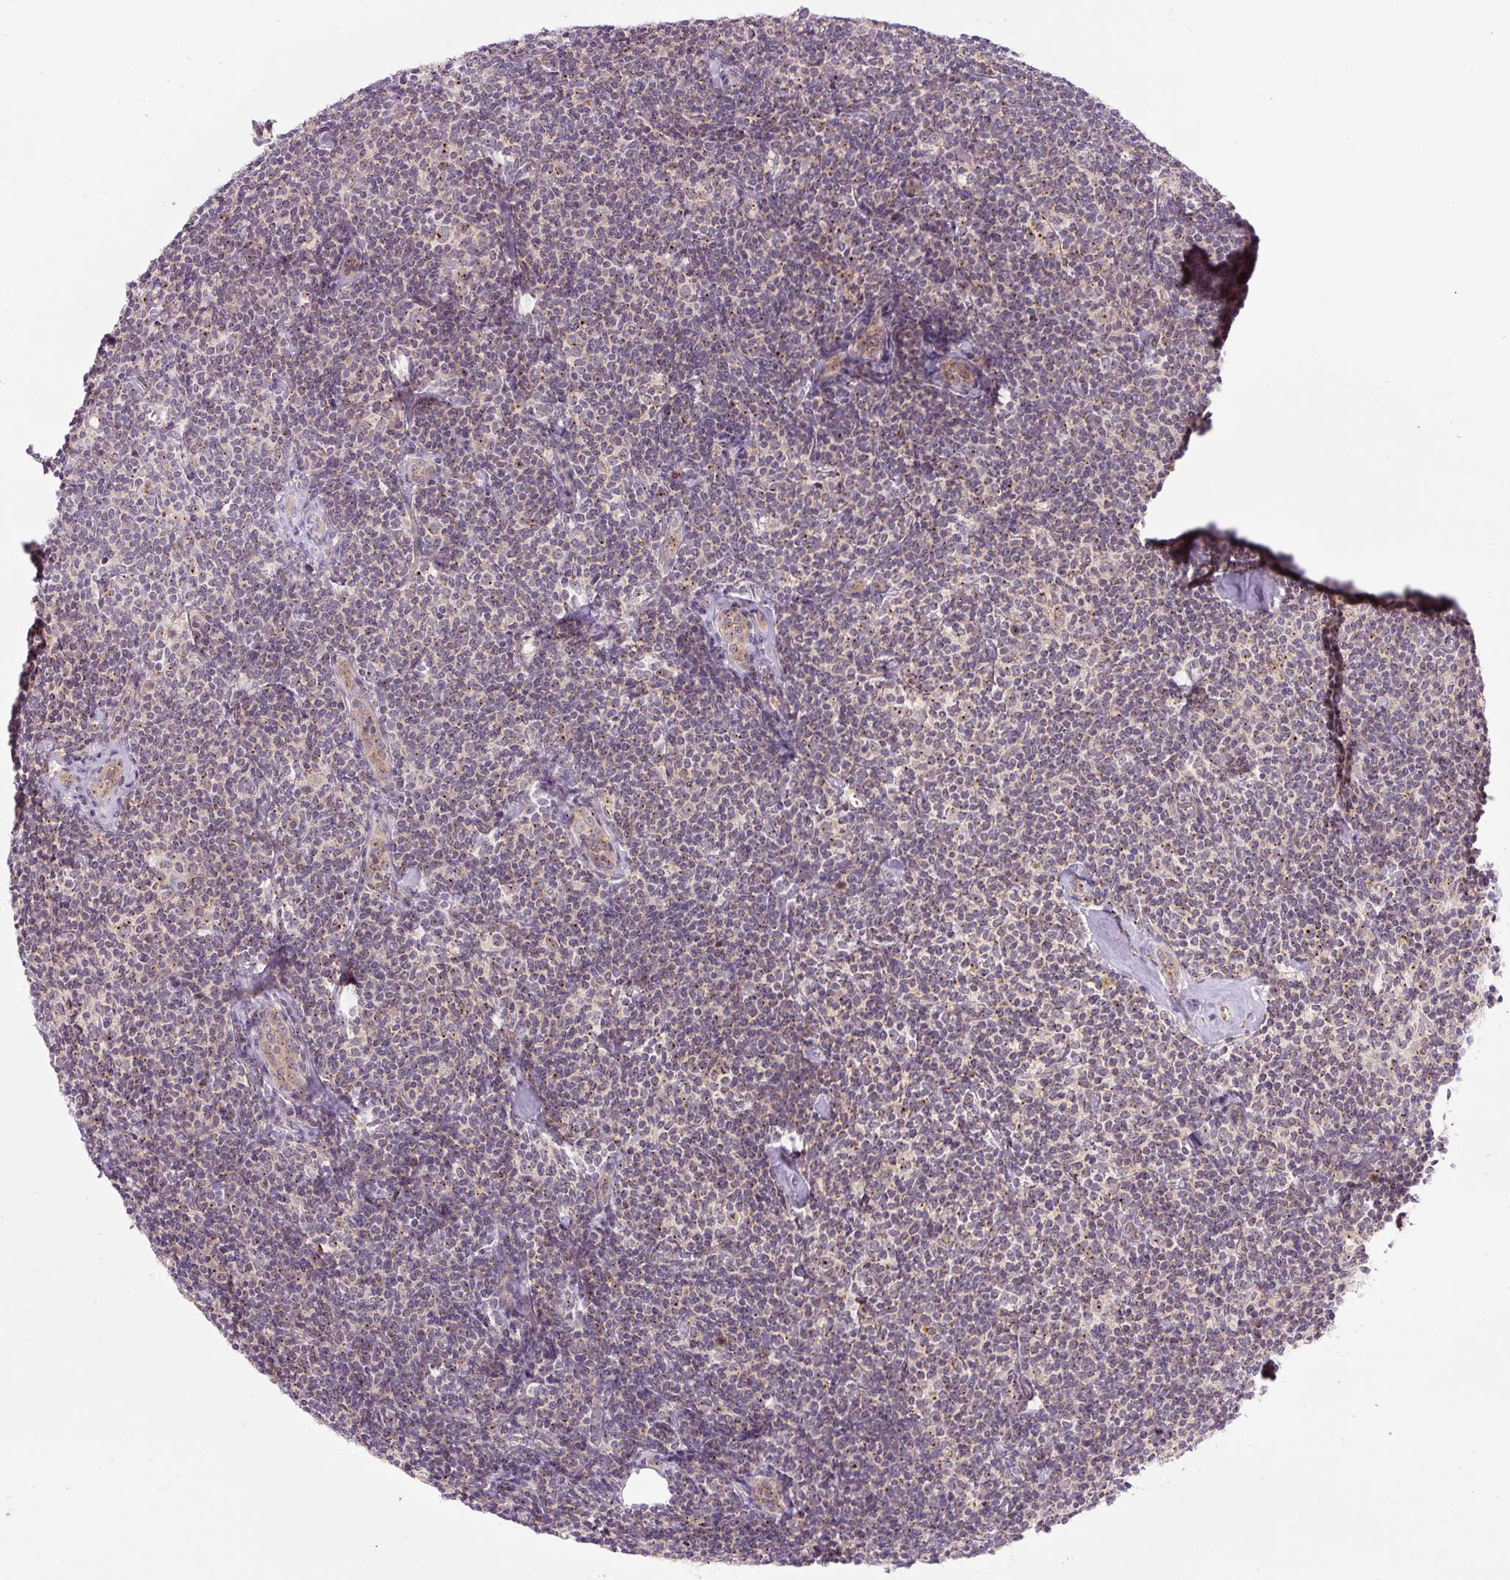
{"staining": {"intensity": "weak", "quantity": "25%-75%", "location": "cytoplasmic/membranous"}, "tissue": "lymphoma", "cell_type": "Tumor cells", "image_type": "cancer", "snomed": [{"axis": "morphology", "description": "Malignant lymphoma, non-Hodgkin's type, Low grade"}, {"axis": "topography", "description": "Lymph node"}], "caption": "DAB immunohistochemical staining of human malignant lymphoma, non-Hodgkin's type (low-grade) demonstrates weak cytoplasmic/membranous protein expression in about 25%-75% of tumor cells.", "gene": "PCM1", "patient": {"sex": "female", "age": 56}}